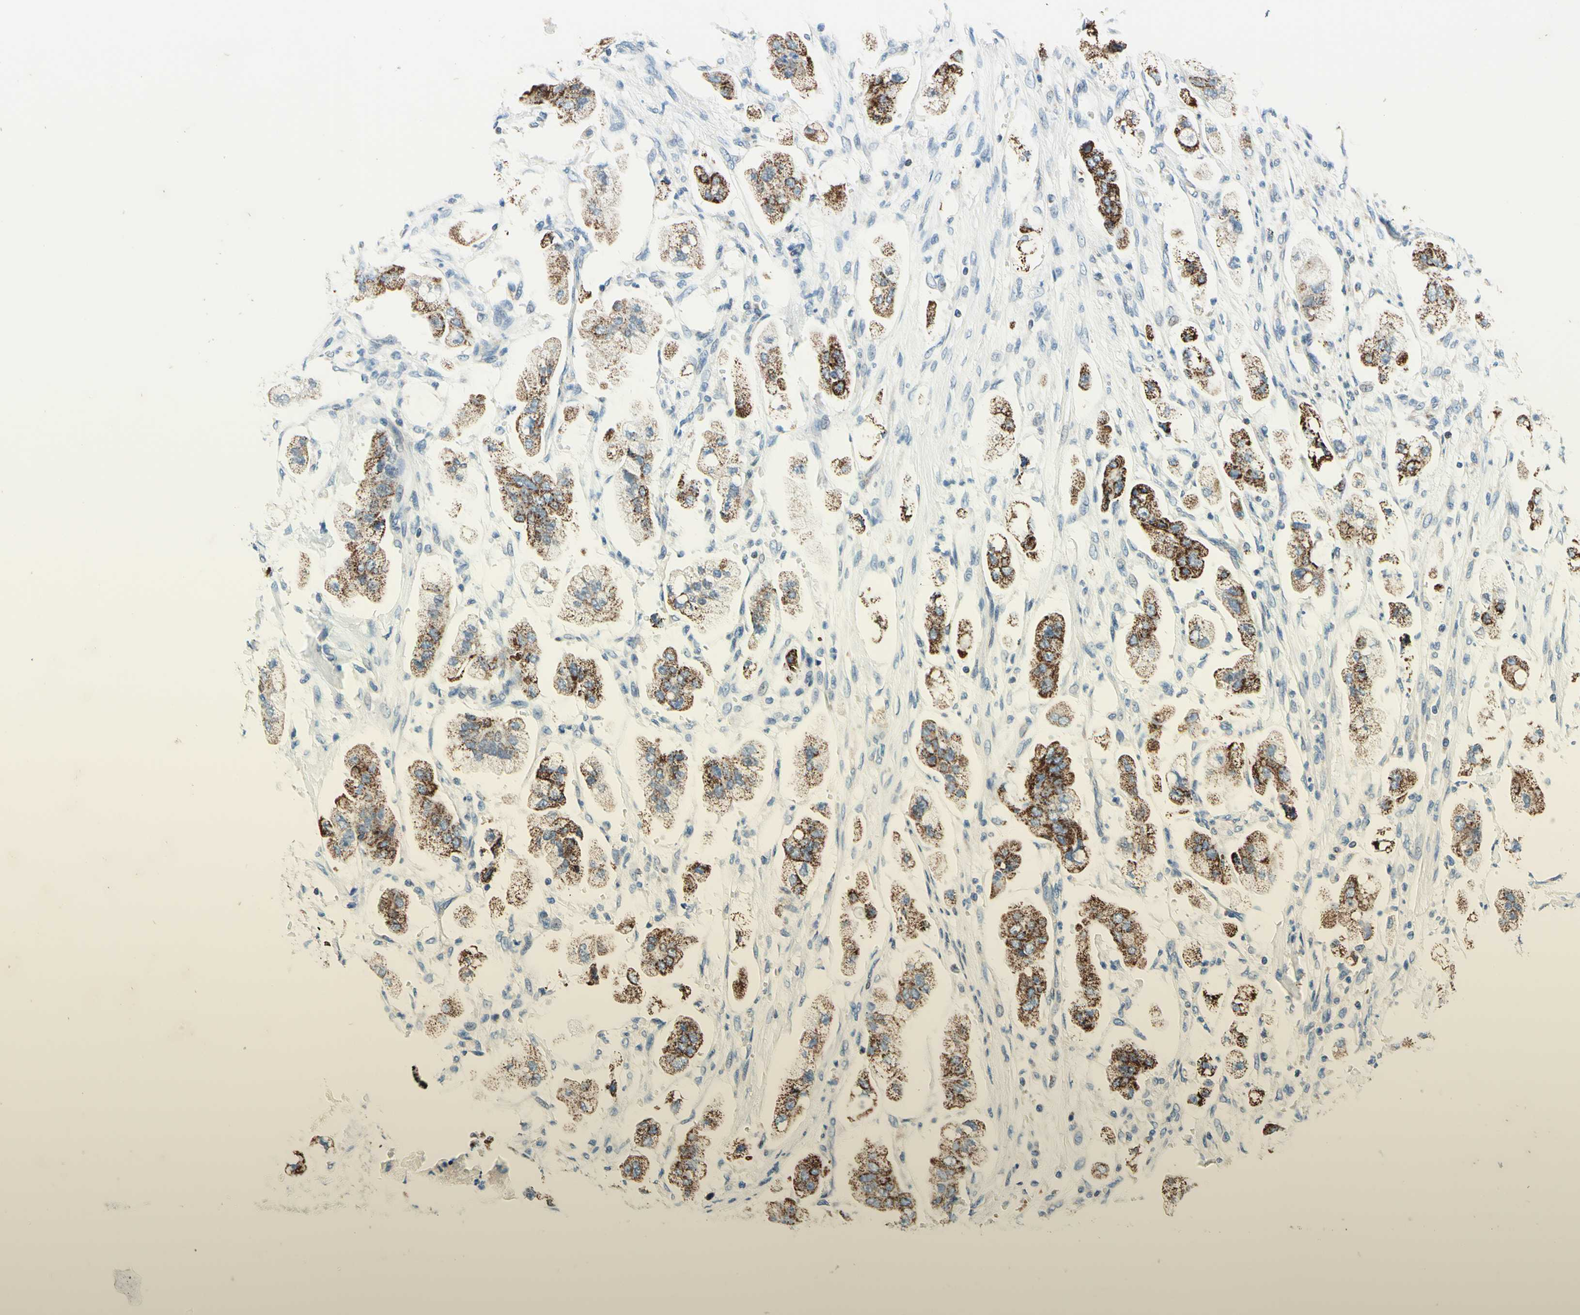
{"staining": {"intensity": "moderate", "quantity": ">75%", "location": "cytoplasmic/membranous"}, "tissue": "stomach cancer", "cell_type": "Tumor cells", "image_type": "cancer", "snomed": [{"axis": "morphology", "description": "Adenocarcinoma, NOS"}, {"axis": "topography", "description": "Stomach"}], "caption": "A brown stain shows moderate cytoplasmic/membranous staining of a protein in stomach cancer (adenocarcinoma) tumor cells.", "gene": "CBX7", "patient": {"sex": "male", "age": 62}}